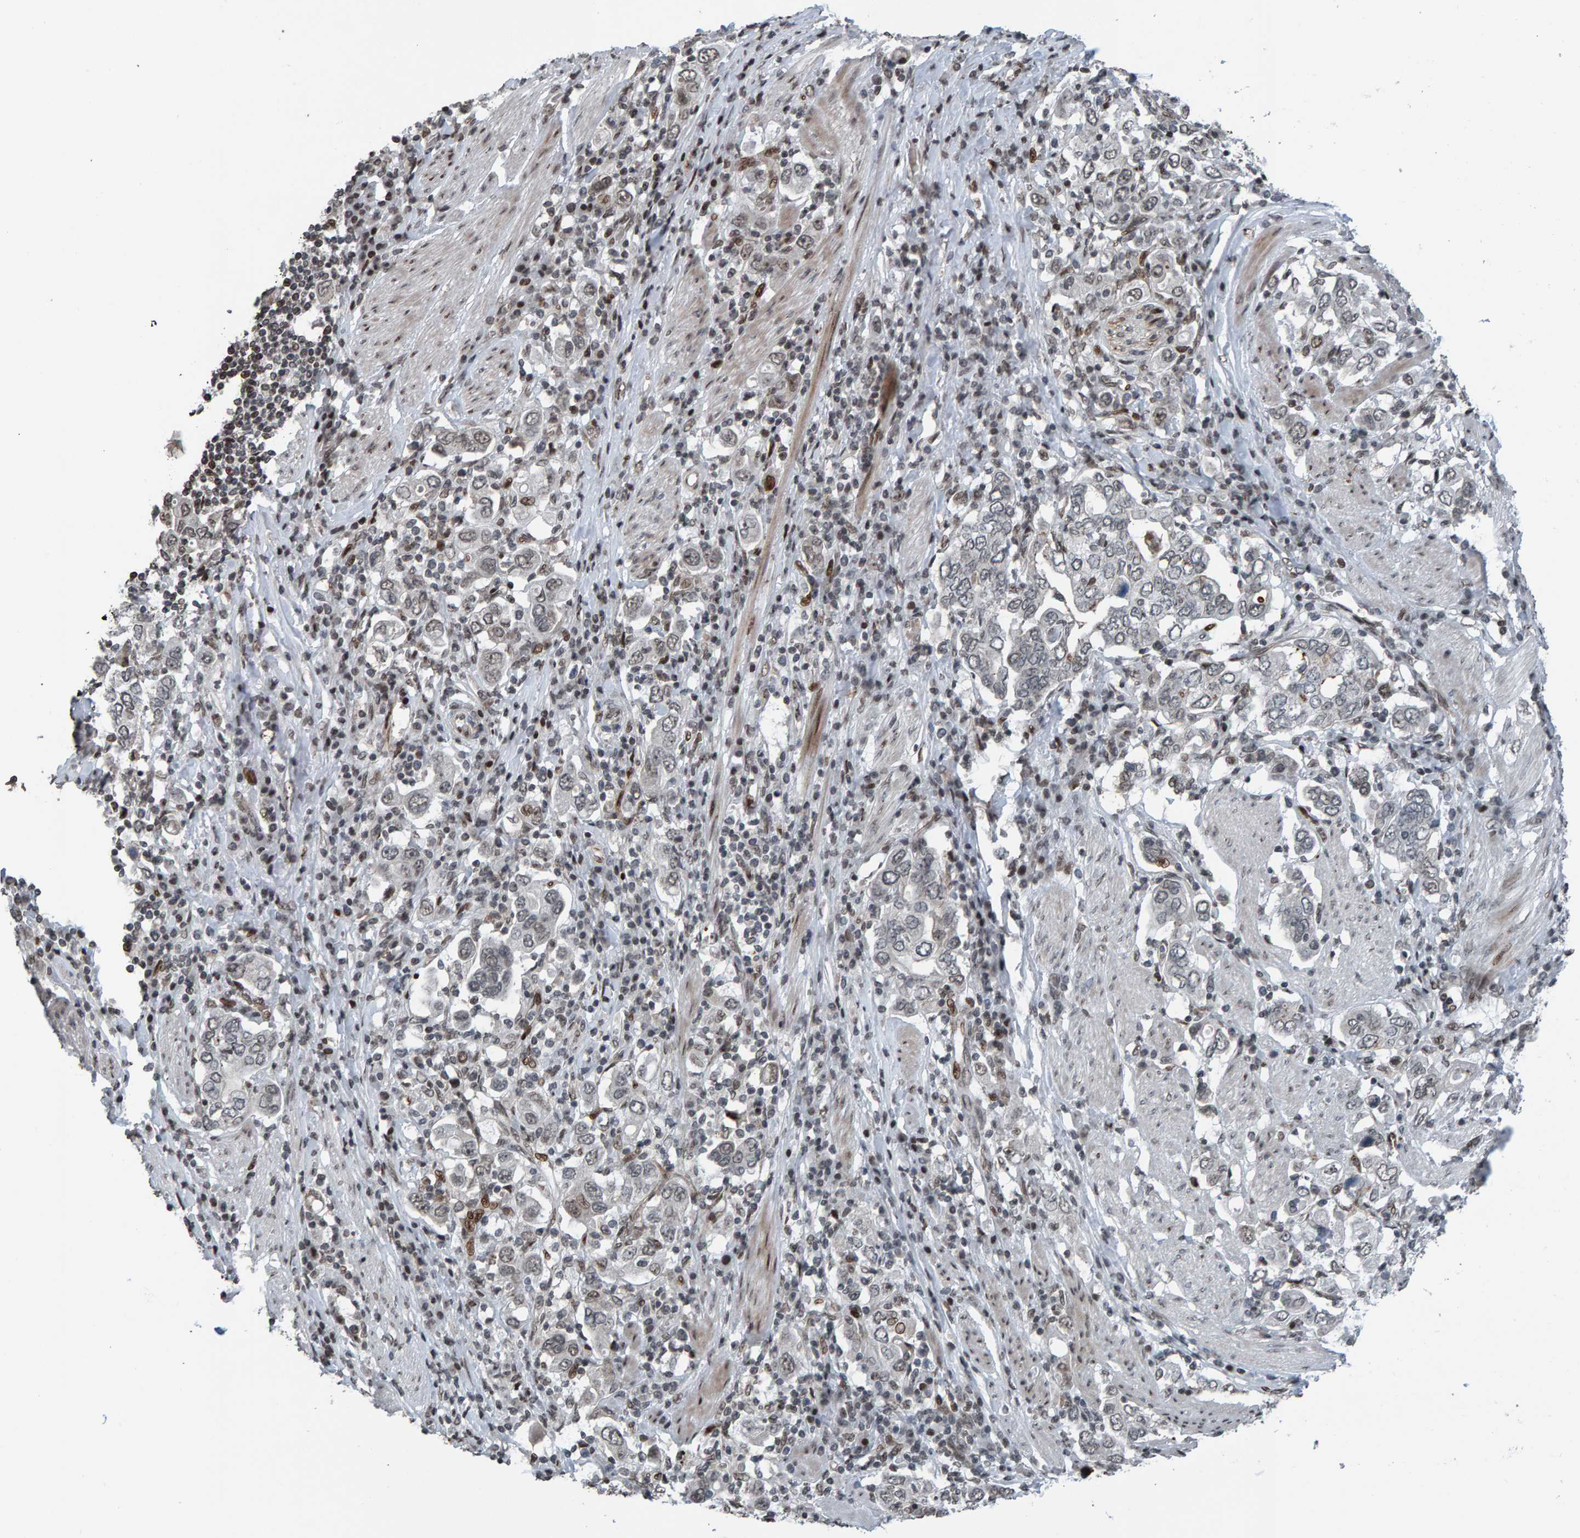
{"staining": {"intensity": "weak", "quantity": "<25%", "location": "nuclear"}, "tissue": "stomach cancer", "cell_type": "Tumor cells", "image_type": "cancer", "snomed": [{"axis": "morphology", "description": "Adenocarcinoma, NOS"}, {"axis": "topography", "description": "Stomach, upper"}], "caption": "This is an immunohistochemistry (IHC) micrograph of human stomach cancer. There is no expression in tumor cells.", "gene": "ZNF366", "patient": {"sex": "male", "age": 62}}